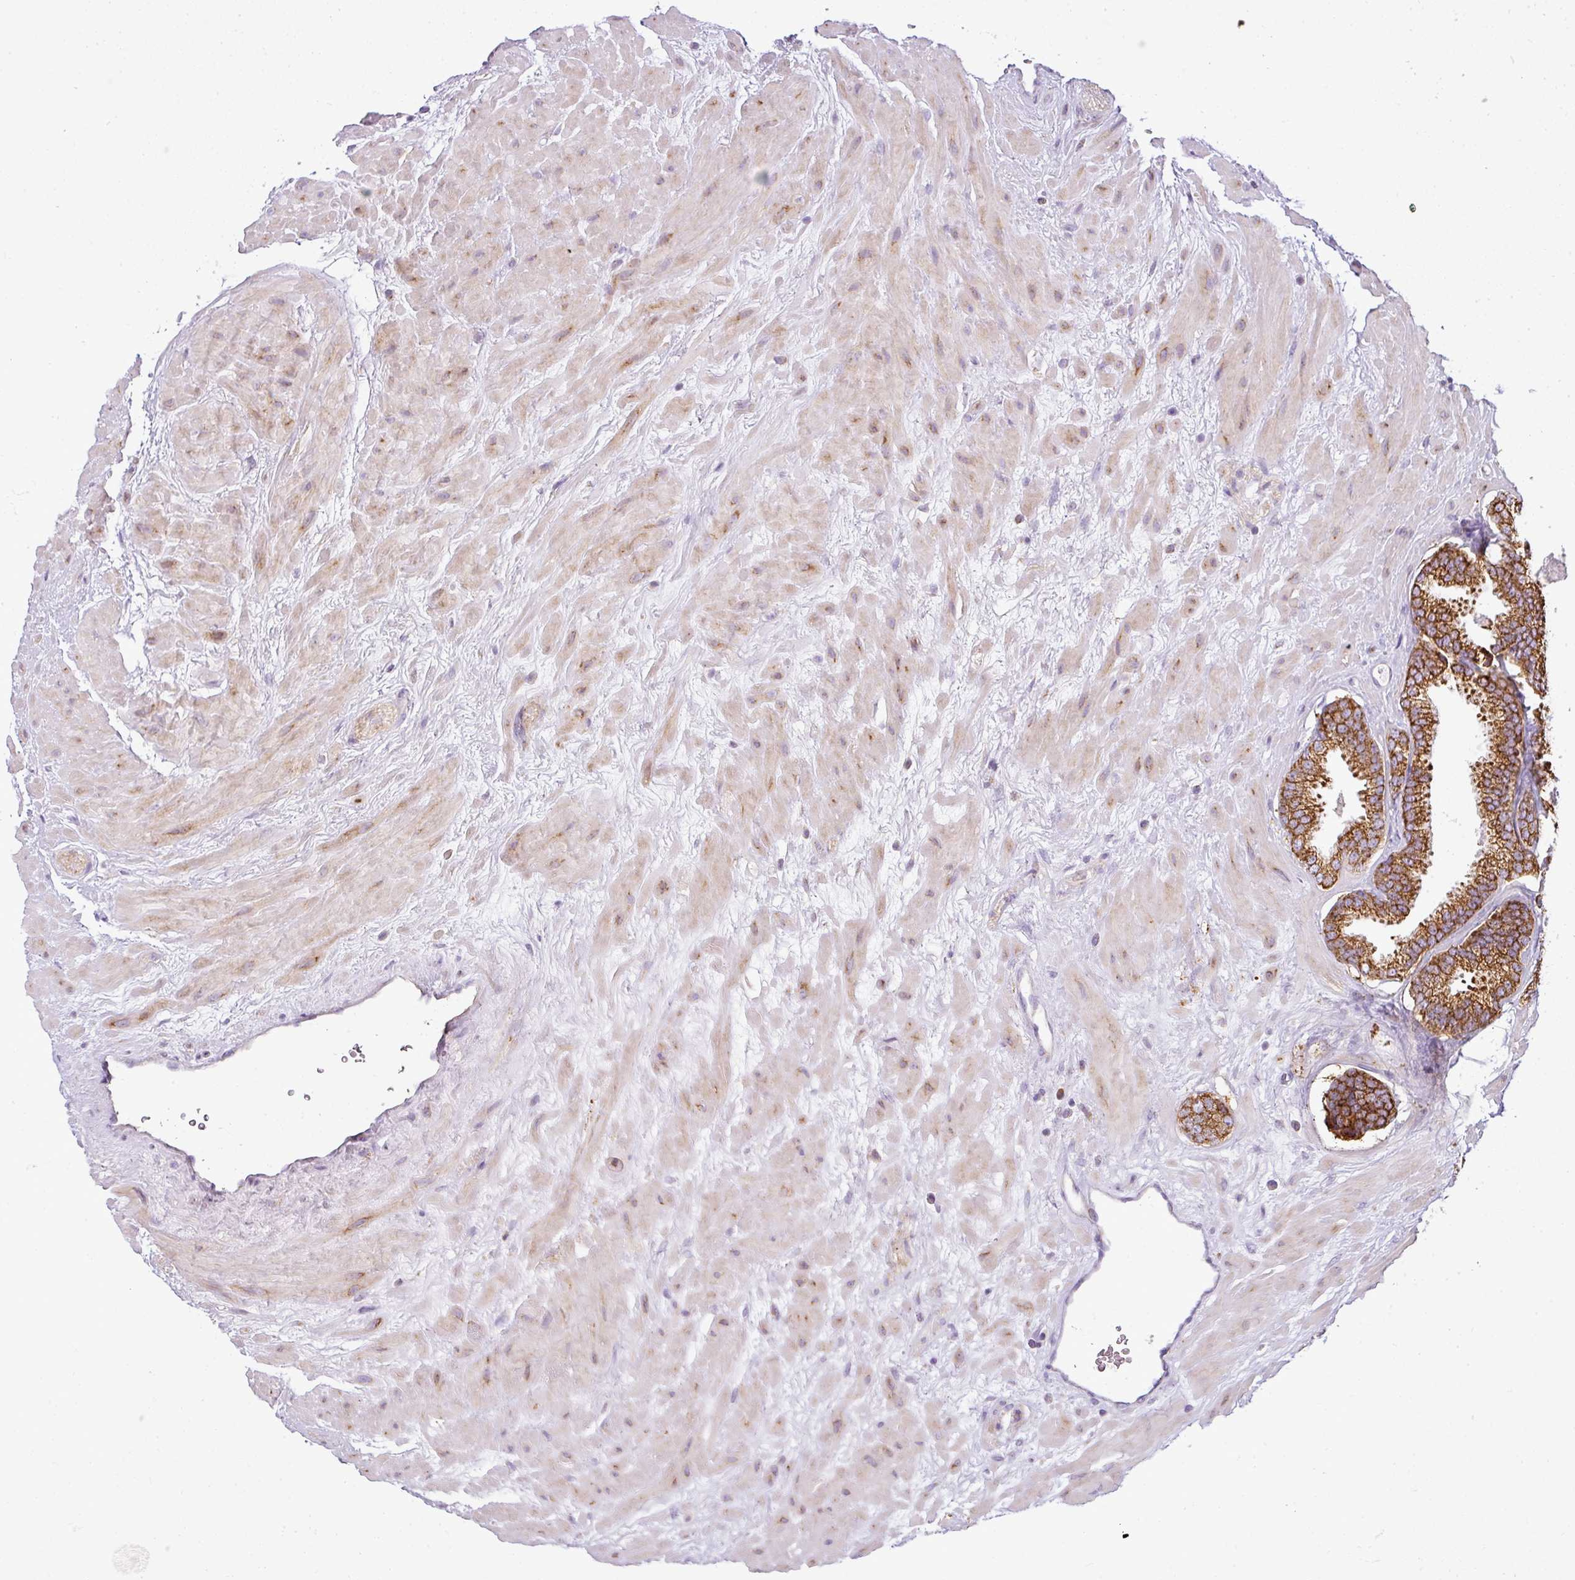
{"staining": {"intensity": "strong", "quantity": ">75%", "location": "cytoplasmic/membranous"}, "tissue": "prostate cancer", "cell_type": "Tumor cells", "image_type": "cancer", "snomed": [{"axis": "morphology", "description": "Adenocarcinoma, Low grade"}, {"axis": "topography", "description": "Prostate"}], "caption": "Human prostate adenocarcinoma (low-grade) stained for a protein (brown) demonstrates strong cytoplasmic/membranous positive expression in about >75% of tumor cells.", "gene": "ANKRD18A", "patient": {"sex": "male", "age": 62}}